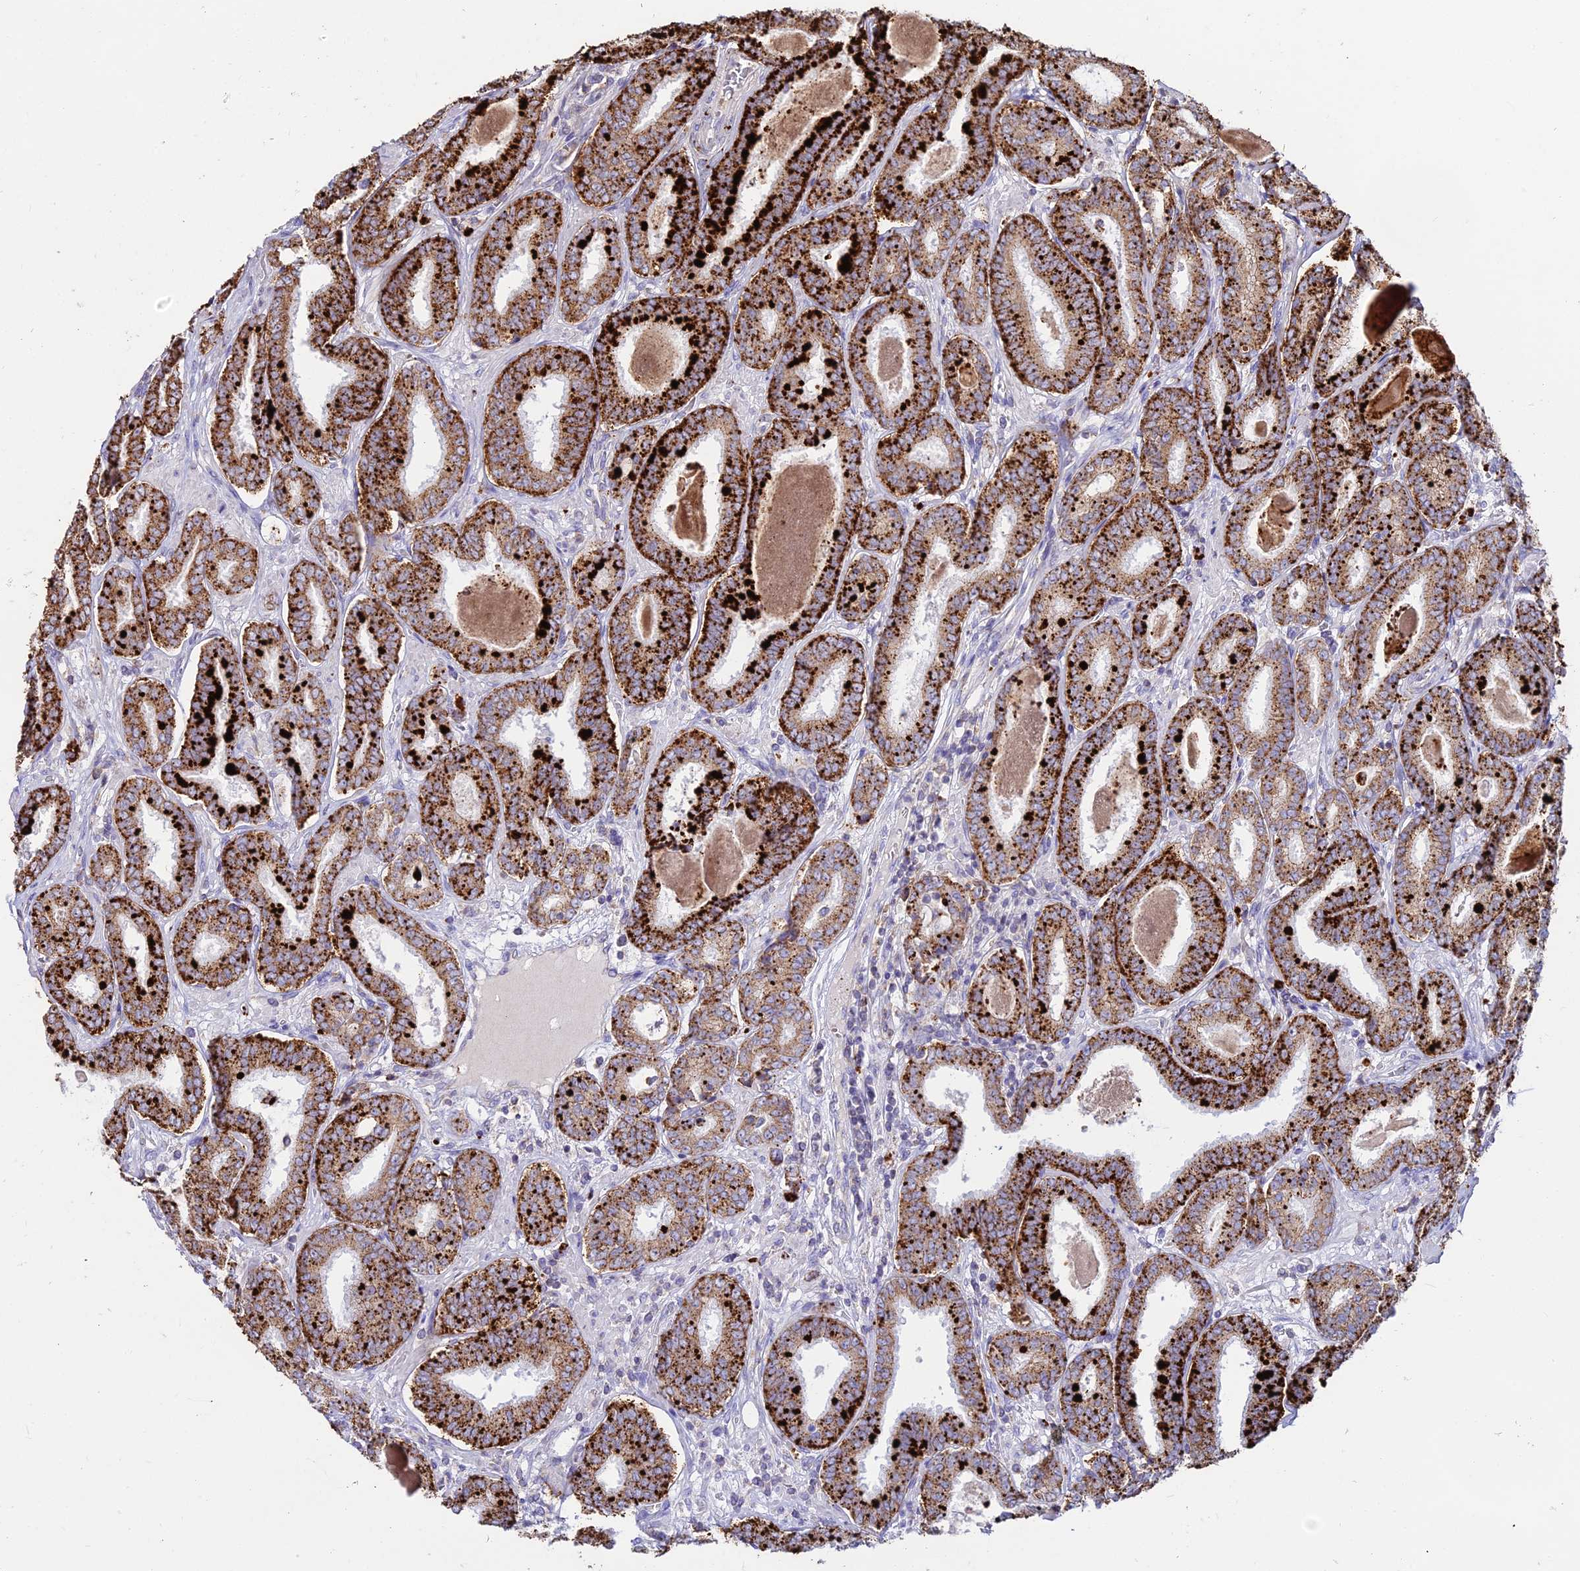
{"staining": {"intensity": "strong", "quantity": ">75%", "location": "cytoplasmic/membranous"}, "tissue": "prostate cancer", "cell_type": "Tumor cells", "image_type": "cancer", "snomed": [{"axis": "morphology", "description": "Adenocarcinoma, High grade"}, {"axis": "topography", "description": "Prostate"}], "caption": "High-magnification brightfield microscopy of high-grade adenocarcinoma (prostate) stained with DAB (3,3'-diaminobenzidine) (brown) and counterstained with hematoxylin (blue). tumor cells exhibit strong cytoplasmic/membranous positivity is present in approximately>75% of cells. (DAB (3,3'-diaminobenzidine) IHC, brown staining for protein, blue staining for nuclei).", "gene": "PNLIPRP3", "patient": {"sex": "male", "age": 72}}